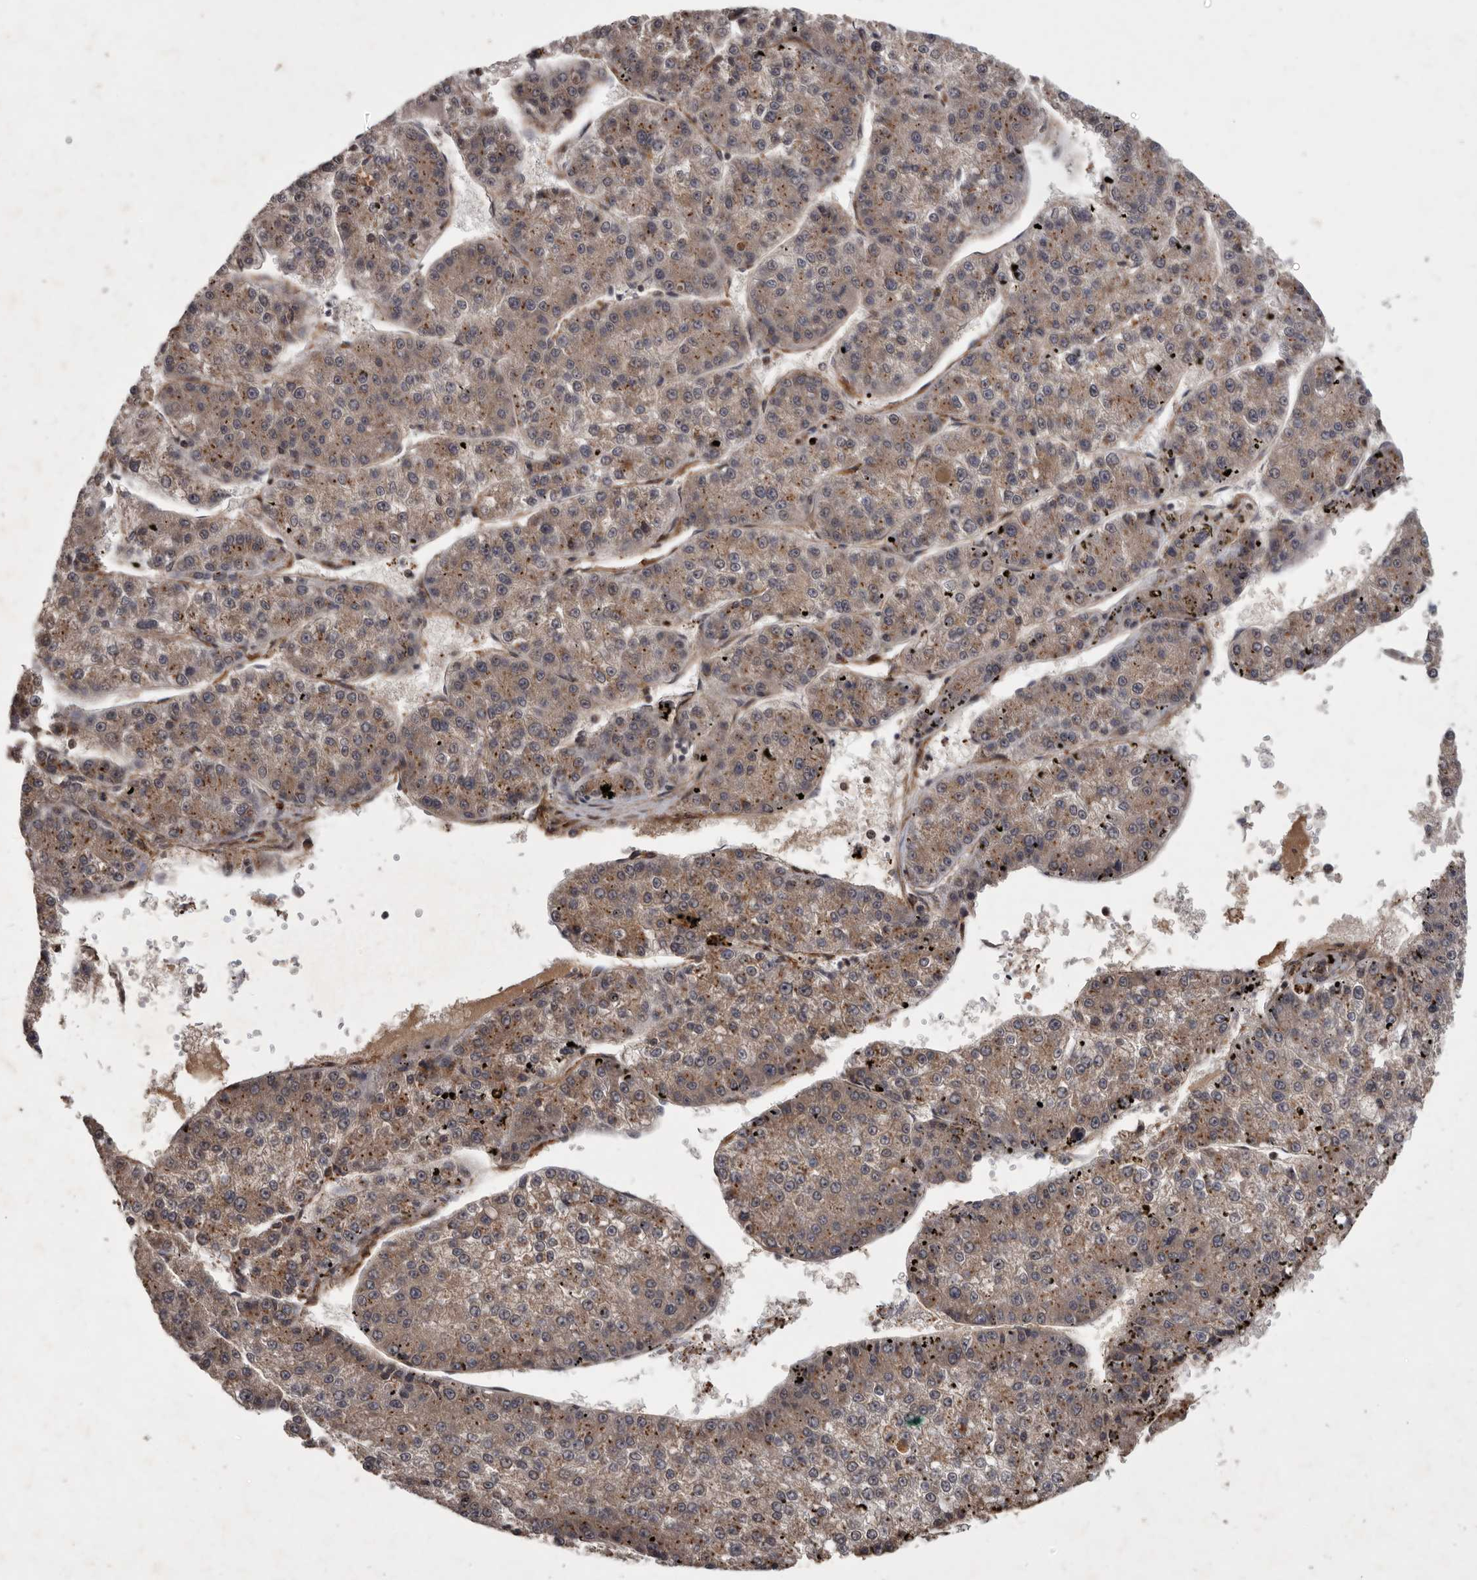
{"staining": {"intensity": "moderate", "quantity": ">75%", "location": "cytoplasmic/membranous"}, "tissue": "liver cancer", "cell_type": "Tumor cells", "image_type": "cancer", "snomed": [{"axis": "morphology", "description": "Carcinoma, Hepatocellular, NOS"}, {"axis": "topography", "description": "Liver"}], "caption": "Immunohistochemical staining of human liver cancer exhibits medium levels of moderate cytoplasmic/membranous protein staining in about >75% of tumor cells.", "gene": "DNAJC28", "patient": {"sex": "female", "age": 73}}